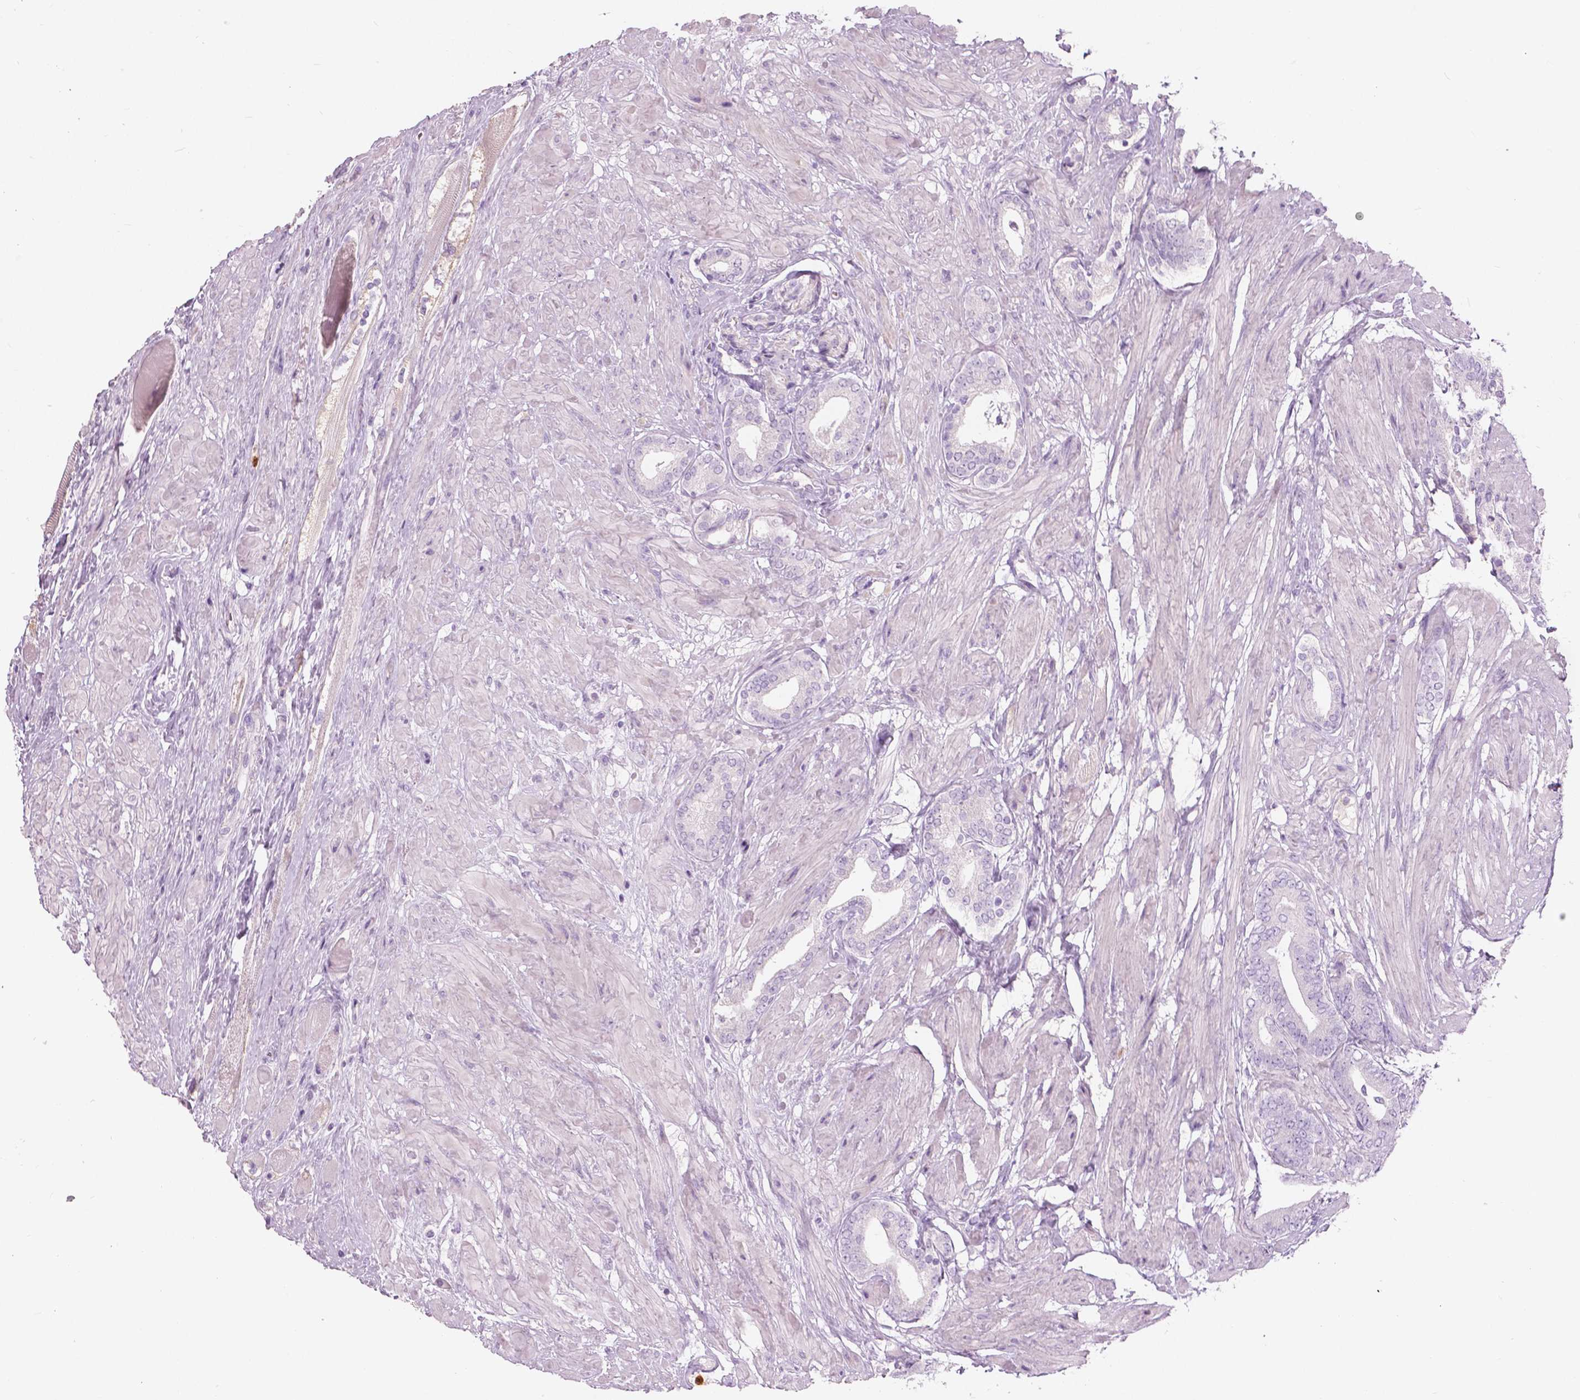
{"staining": {"intensity": "negative", "quantity": "none", "location": "none"}, "tissue": "prostate cancer", "cell_type": "Tumor cells", "image_type": "cancer", "snomed": [{"axis": "morphology", "description": "Adenocarcinoma, High grade"}, {"axis": "topography", "description": "Prostate"}], "caption": "Immunohistochemistry of human high-grade adenocarcinoma (prostate) reveals no staining in tumor cells. (Brightfield microscopy of DAB (3,3'-diaminobenzidine) immunohistochemistry at high magnification).", "gene": "CXCR2", "patient": {"sex": "male", "age": 56}}